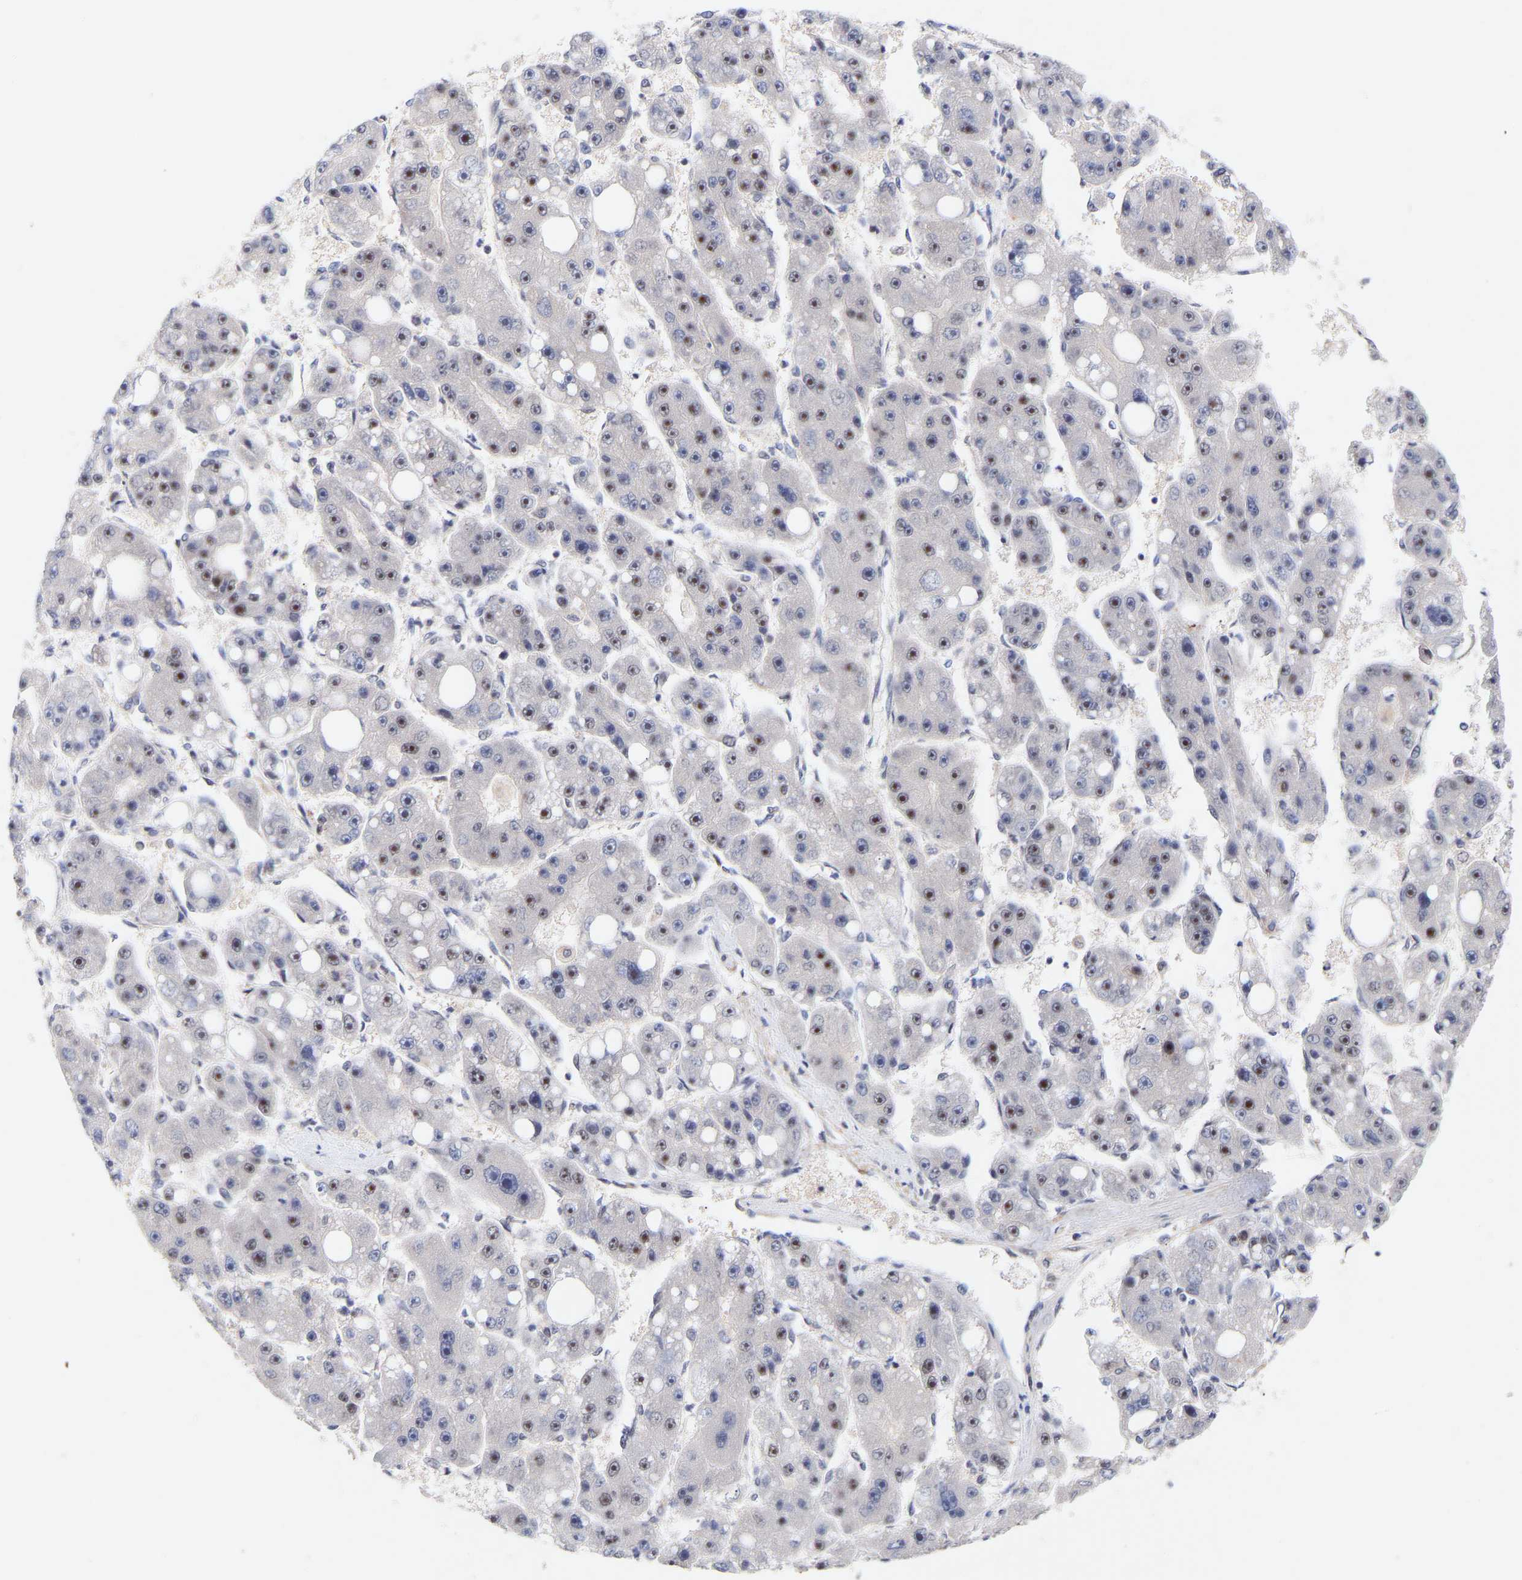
{"staining": {"intensity": "moderate", "quantity": "25%-75%", "location": "nuclear"}, "tissue": "liver cancer", "cell_type": "Tumor cells", "image_type": "cancer", "snomed": [{"axis": "morphology", "description": "Carcinoma, Hepatocellular, NOS"}, {"axis": "topography", "description": "Liver"}], "caption": "IHC image of neoplastic tissue: liver cancer (hepatocellular carcinoma) stained using immunohistochemistry reveals medium levels of moderate protein expression localized specifically in the nuclear of tumor cells, appearing as a nuclear brown color.", "gene": "RBM15", "patient": {"sex": "female", "age": 61}}